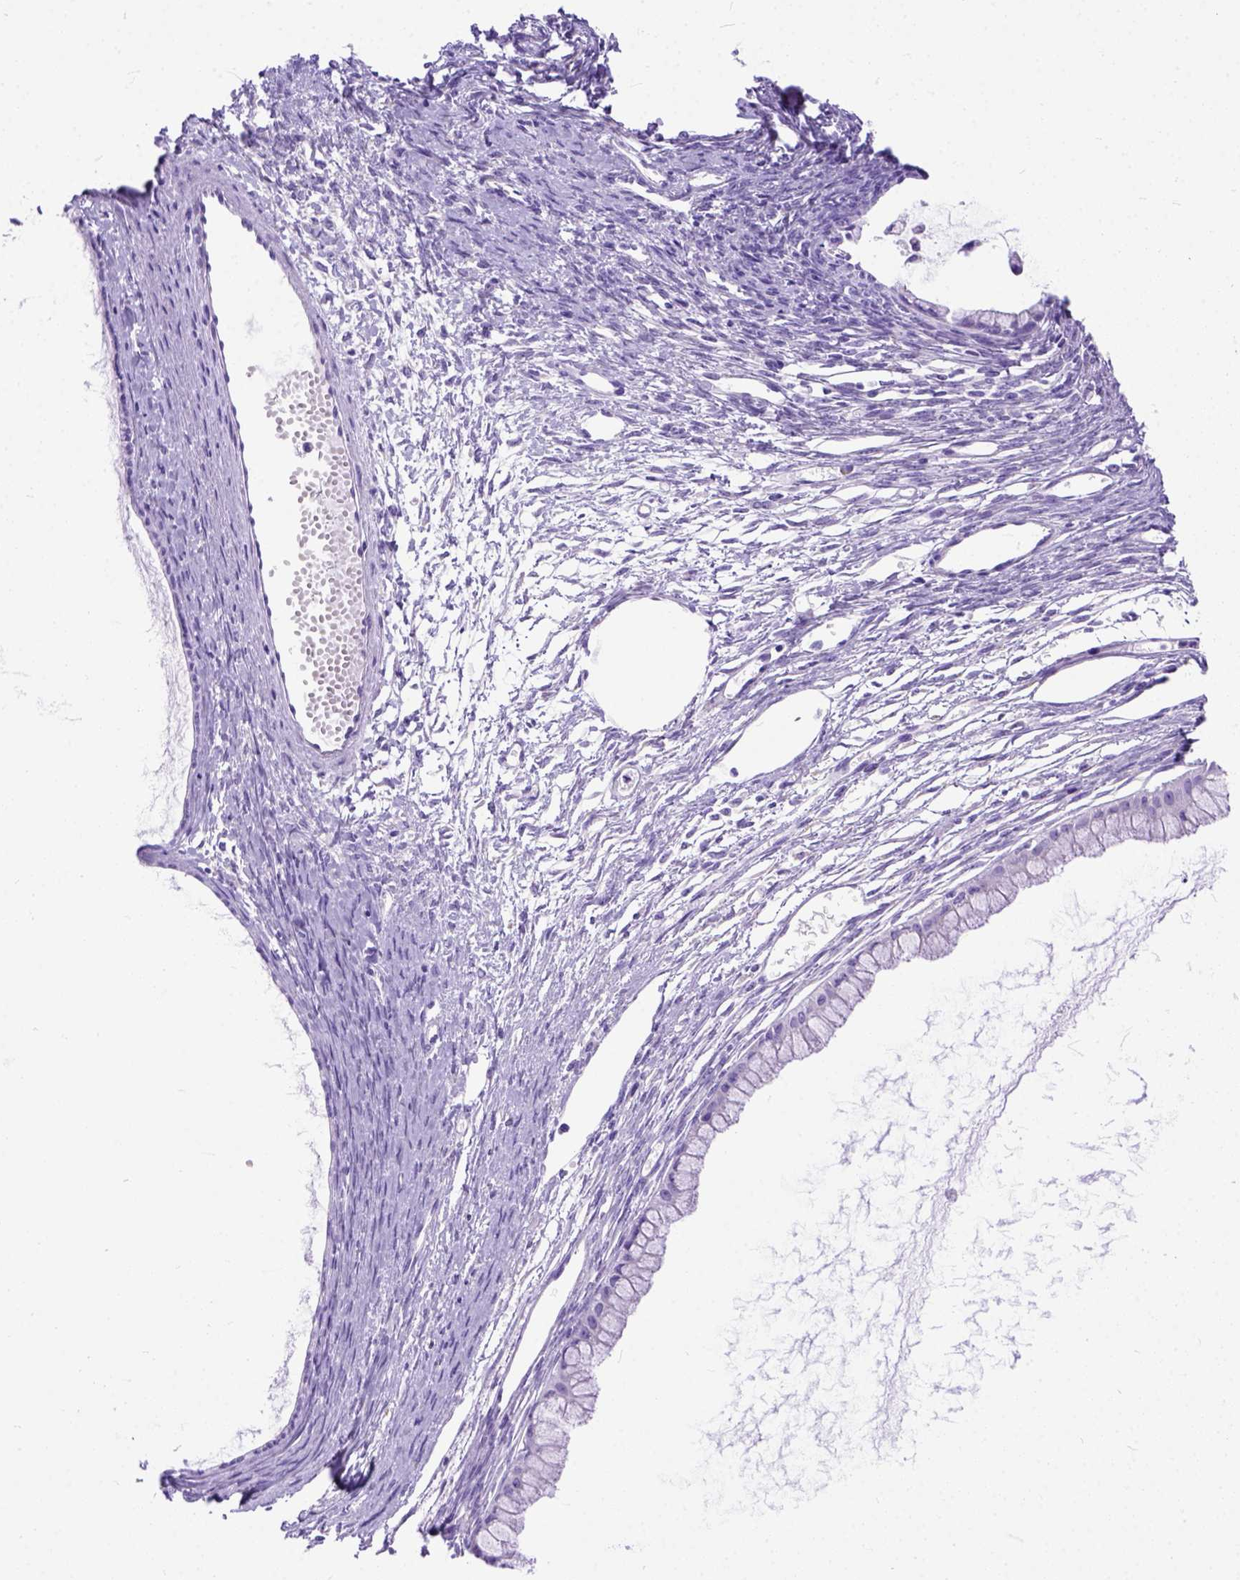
{"staining": {"intensity": "negative", "quantity": "none", "location": "none"}, "tissue": "ovarian cancer", "cell_type": "Tumor cells", "image_type": "cancer", "snomed": [{"axis": "morphology", "description": "Cystadenocarcinoma, mucinous, NOS"}, {"axis": "topography", "description": "Ovary"}], "caption": "Ovarian cancer stained for a protein using immunohistochemistry (IHC) displays no staining tumor cells.", "gene": "ODAD3", "patient": {"sex": "female", "age": 41}}